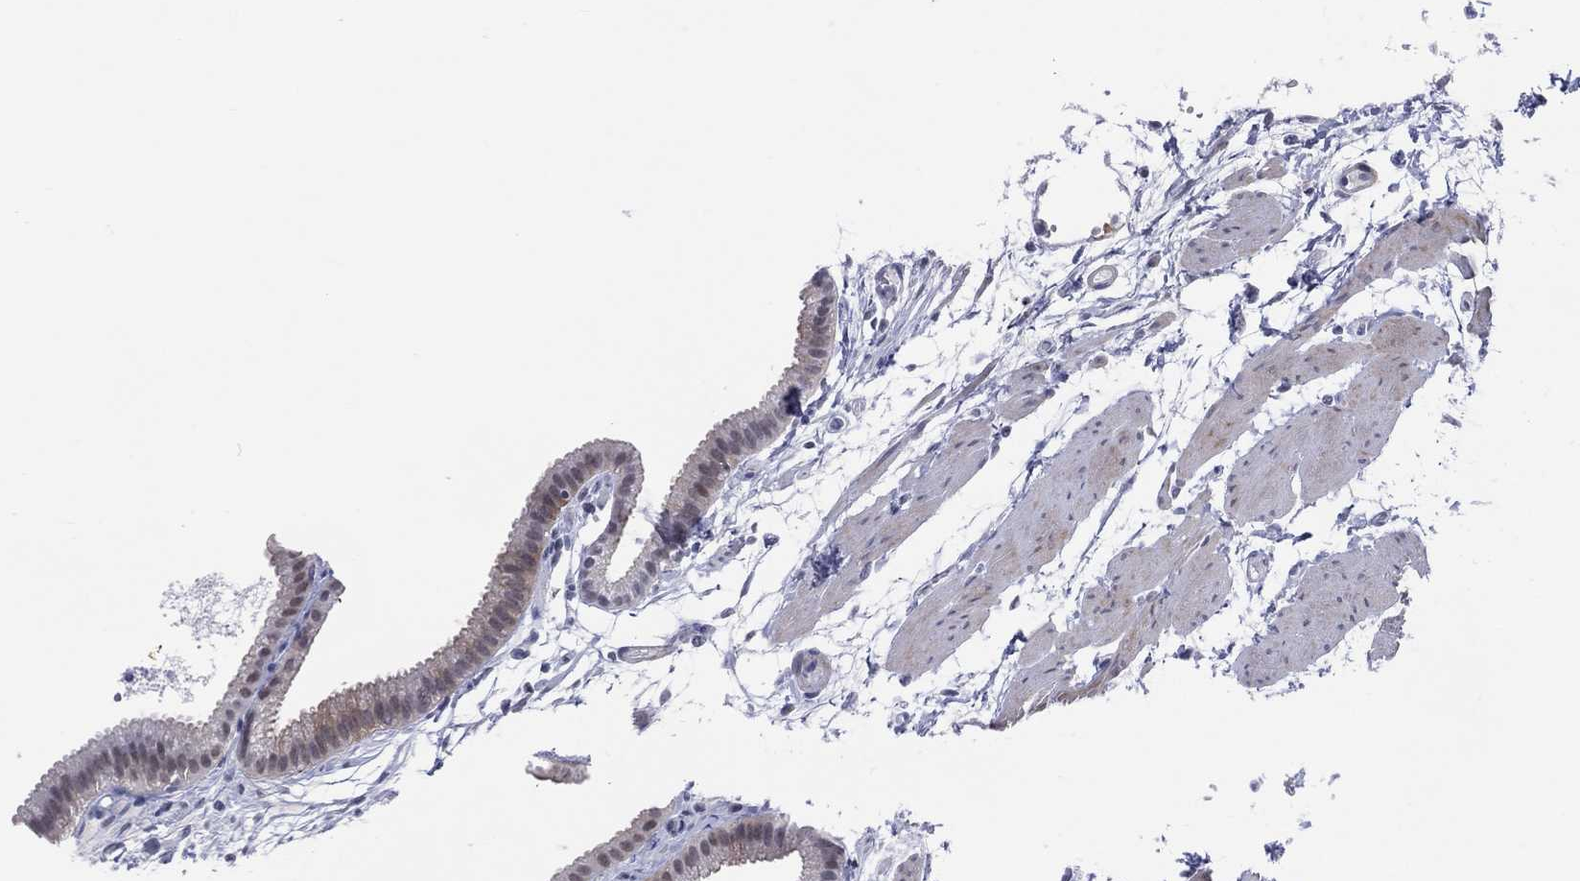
{"staining": {"intensity": "weak", "quantity": "<25%", "location": "cytoplasmic/membranous"}, "tissue": "gallbladder", "cell_type": "Glandular cells", "image_type": "normal", "snomed": [{"axis": "morphology", "description": "Normal tissue, NOS"}, {"axis": "topography", "description": "Gallbladder"}, {"axis": "topography", "description": "Peripheral nerve tissue"}], "caption": "Glandular cells show no significant staining in unremarkable gallbladder. (DAB (3,3'-diaminobenzidine) immunohistochemistry, high magnification).", "gene": "CFAP58", "patient": {"sex": "female", "age": 45}}